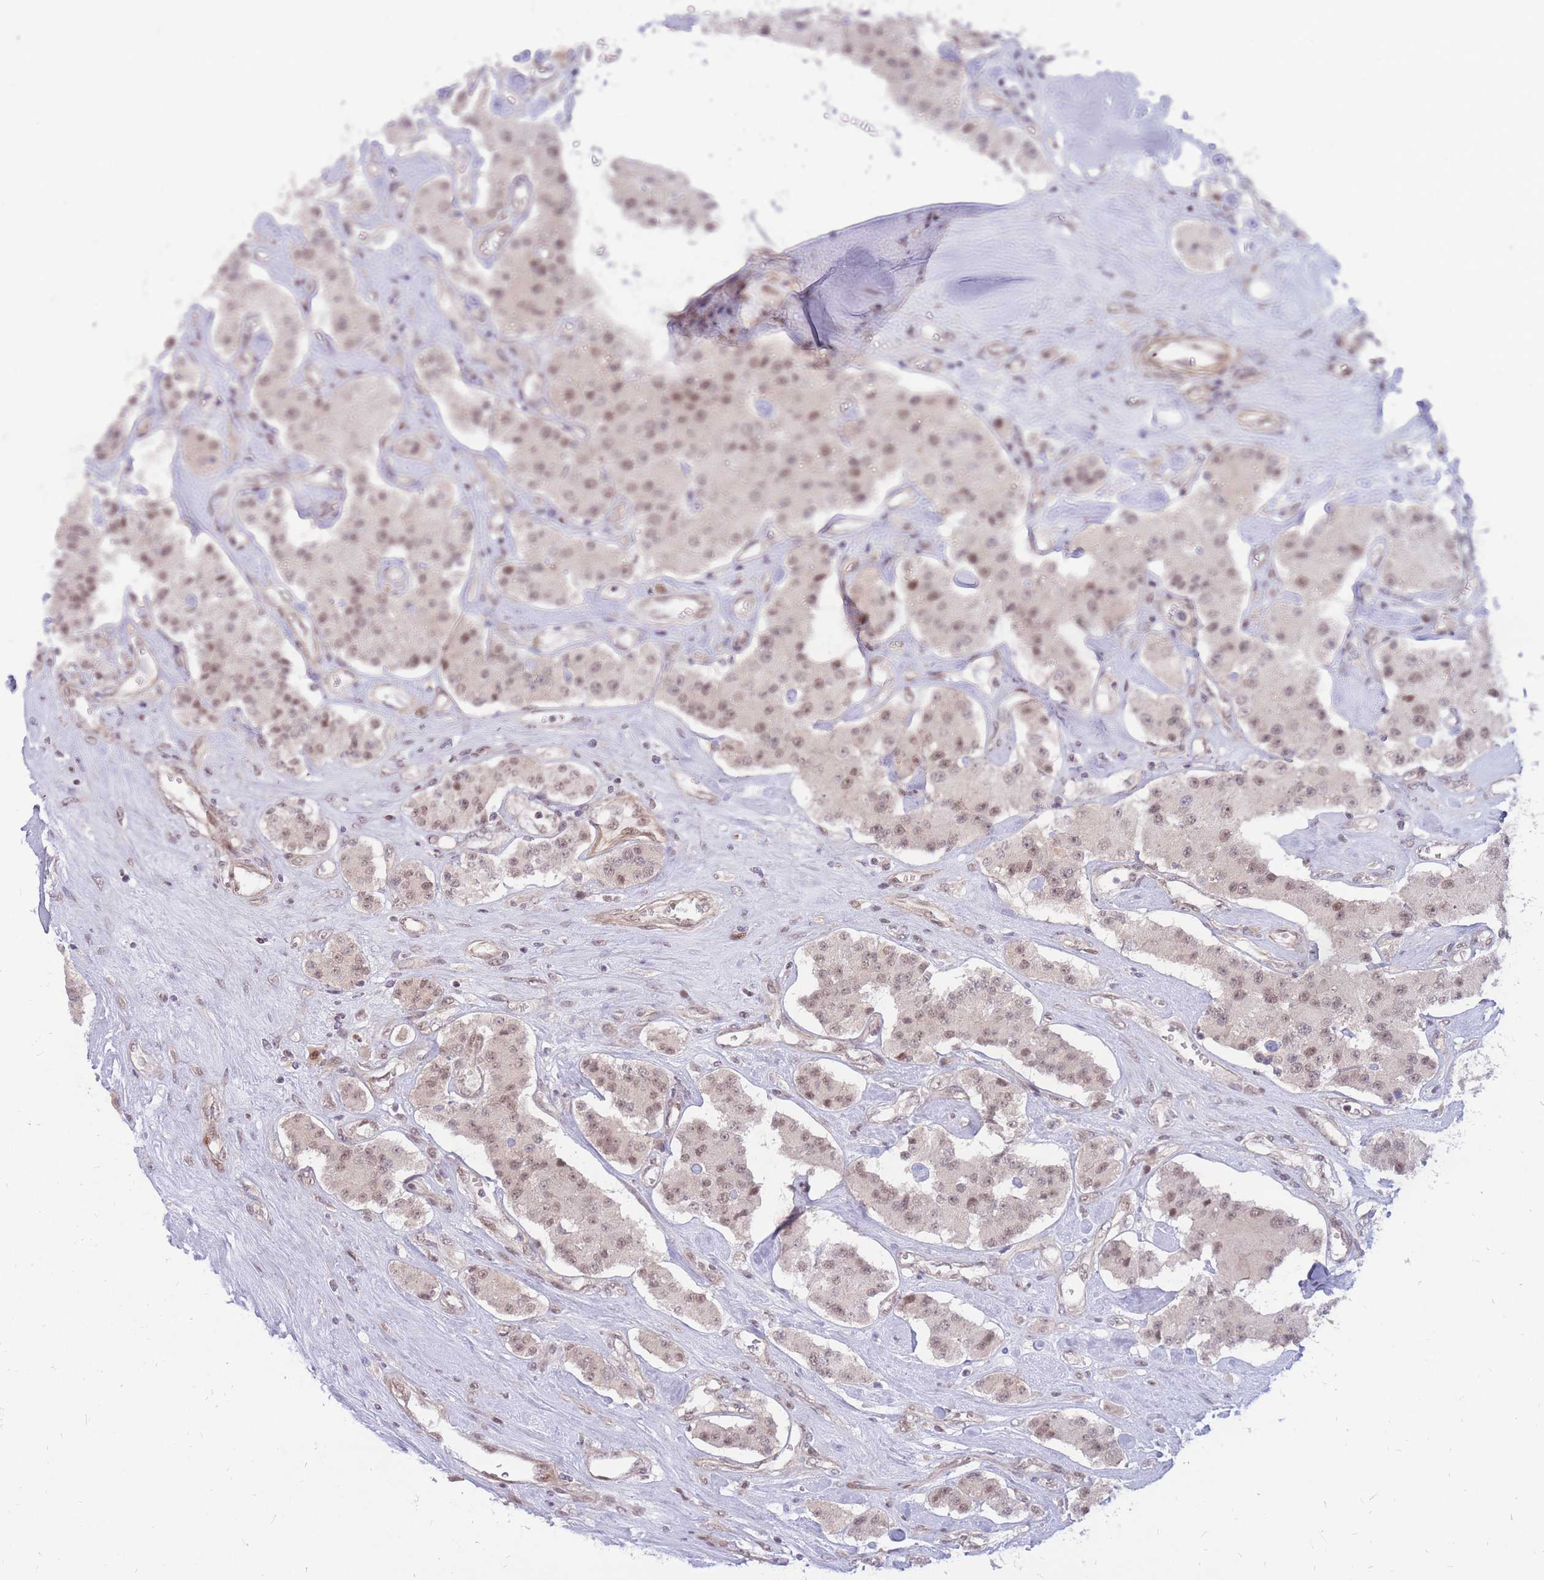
{"staining": {"intensity": "moderate", "quantity": ">75%", "location": "nuclear"}, "tissue": "carcinoid", "cell_type": "Tumor cells", "image_type": "cancer", "snomed": [{"axis": "morphology", "description": "Carcinoid, malignant, NOS"}, {"axis": "topography", "description": "Pancreas"}], "caption": "This is a histology image of IHC staining of malignant carcinoid, which shows moderate staining in the nuclear of tumor cells.", "gene": "ERICH6B", "patient": {"sex": "male", "age": 41}}